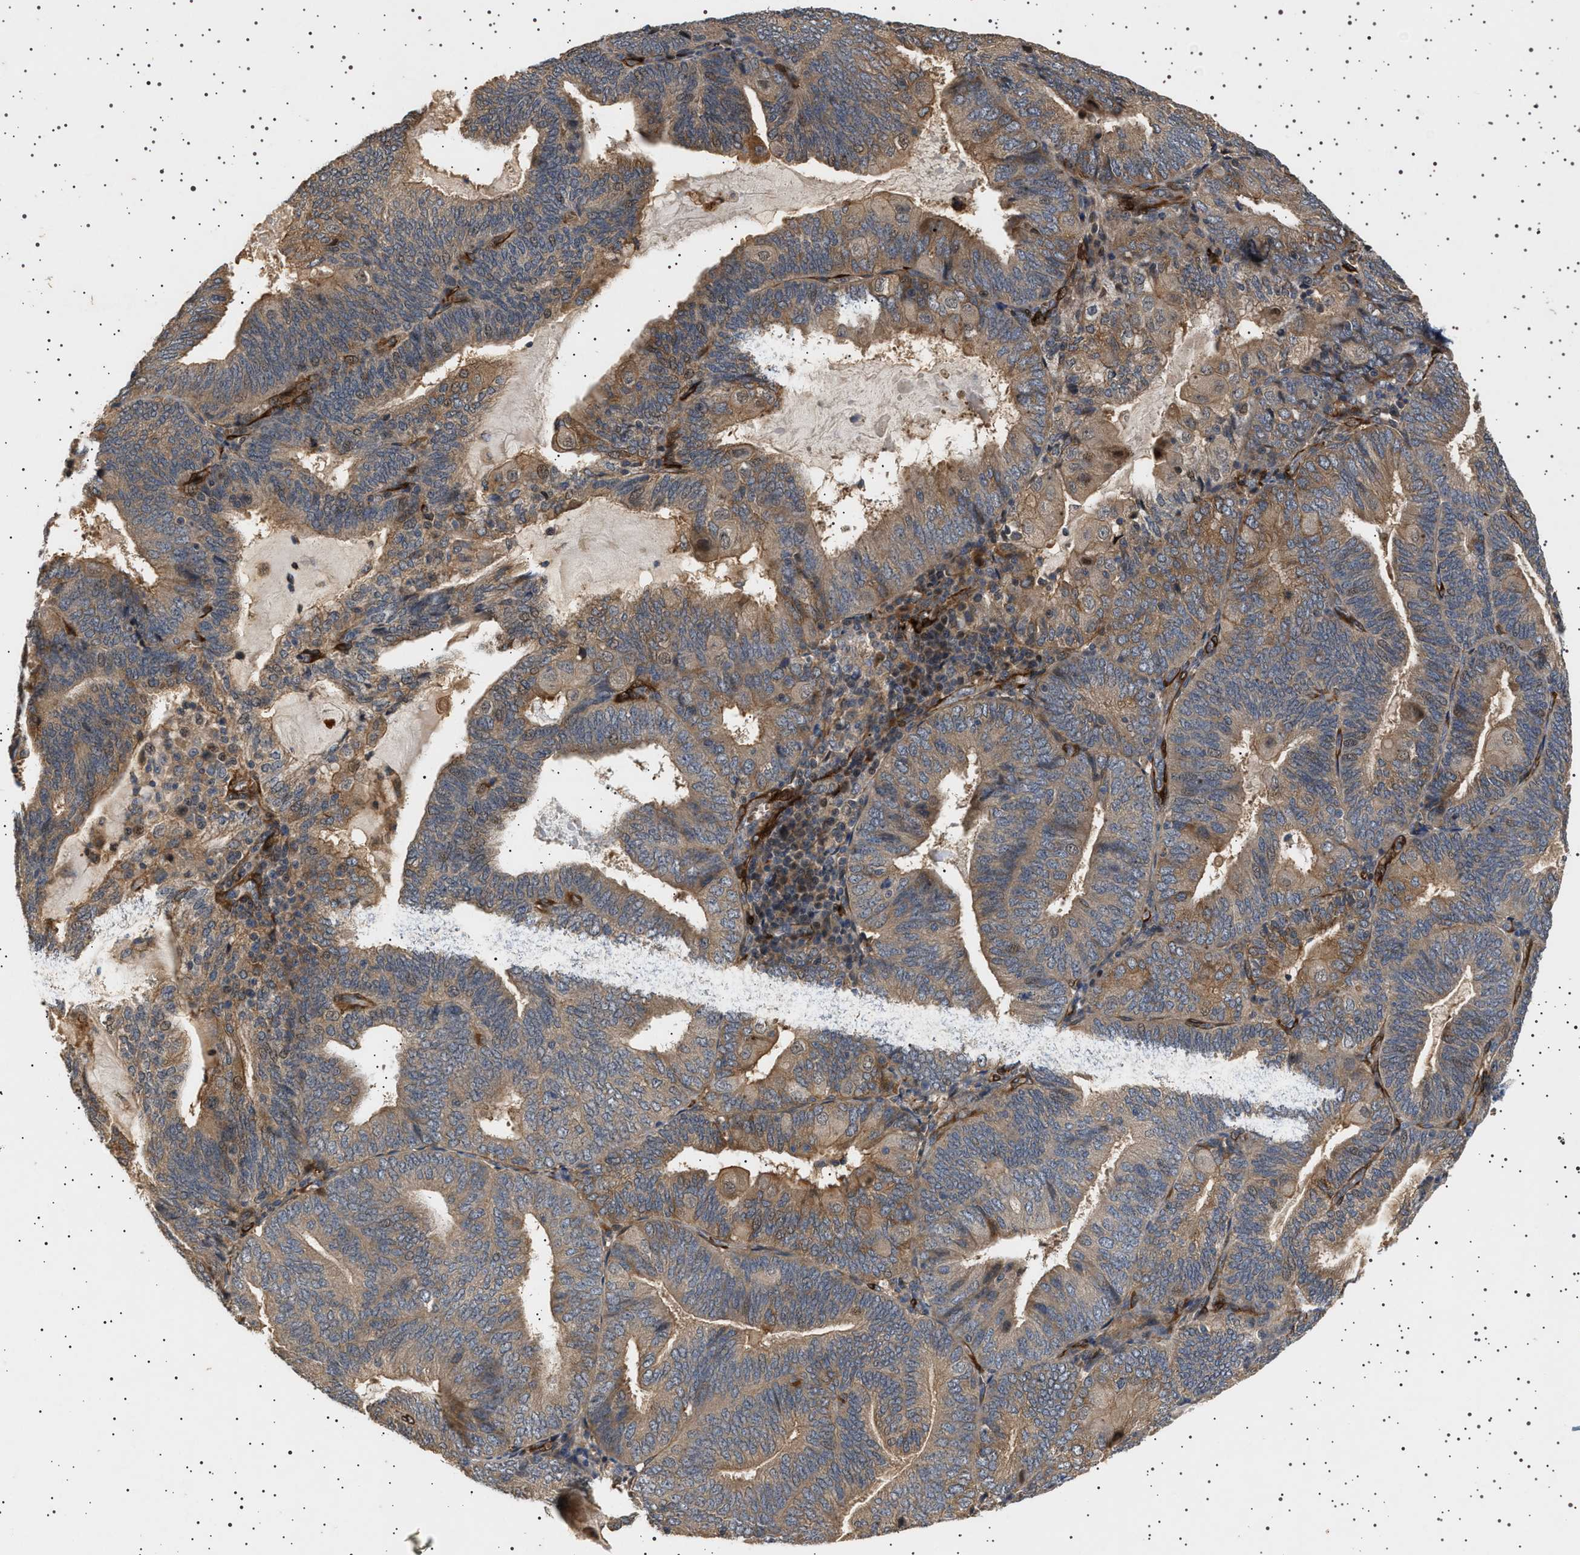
{"staining": {"intensity": "moderate", "quantity": ">75%", "location": "cytoplasmic/membranous"}, "tissue": "endometrial cancer", "cell_type": "Tumor cells", "image_type": "cancer", "snomed": [{"axis": "morphology", "description": "Adenocarcinoma, NOS"}, {"axis": "topography", "description": "Endometrium"}], "caption": "Moderate cytoplasmic/membranous staining for a protein is appreciated in about >75% of tumor cells of endometrial cancer using immunohistochemistry (IHC).", "gene": "GUCY1B1", "patient": {"sex": "female", "age": 81}}